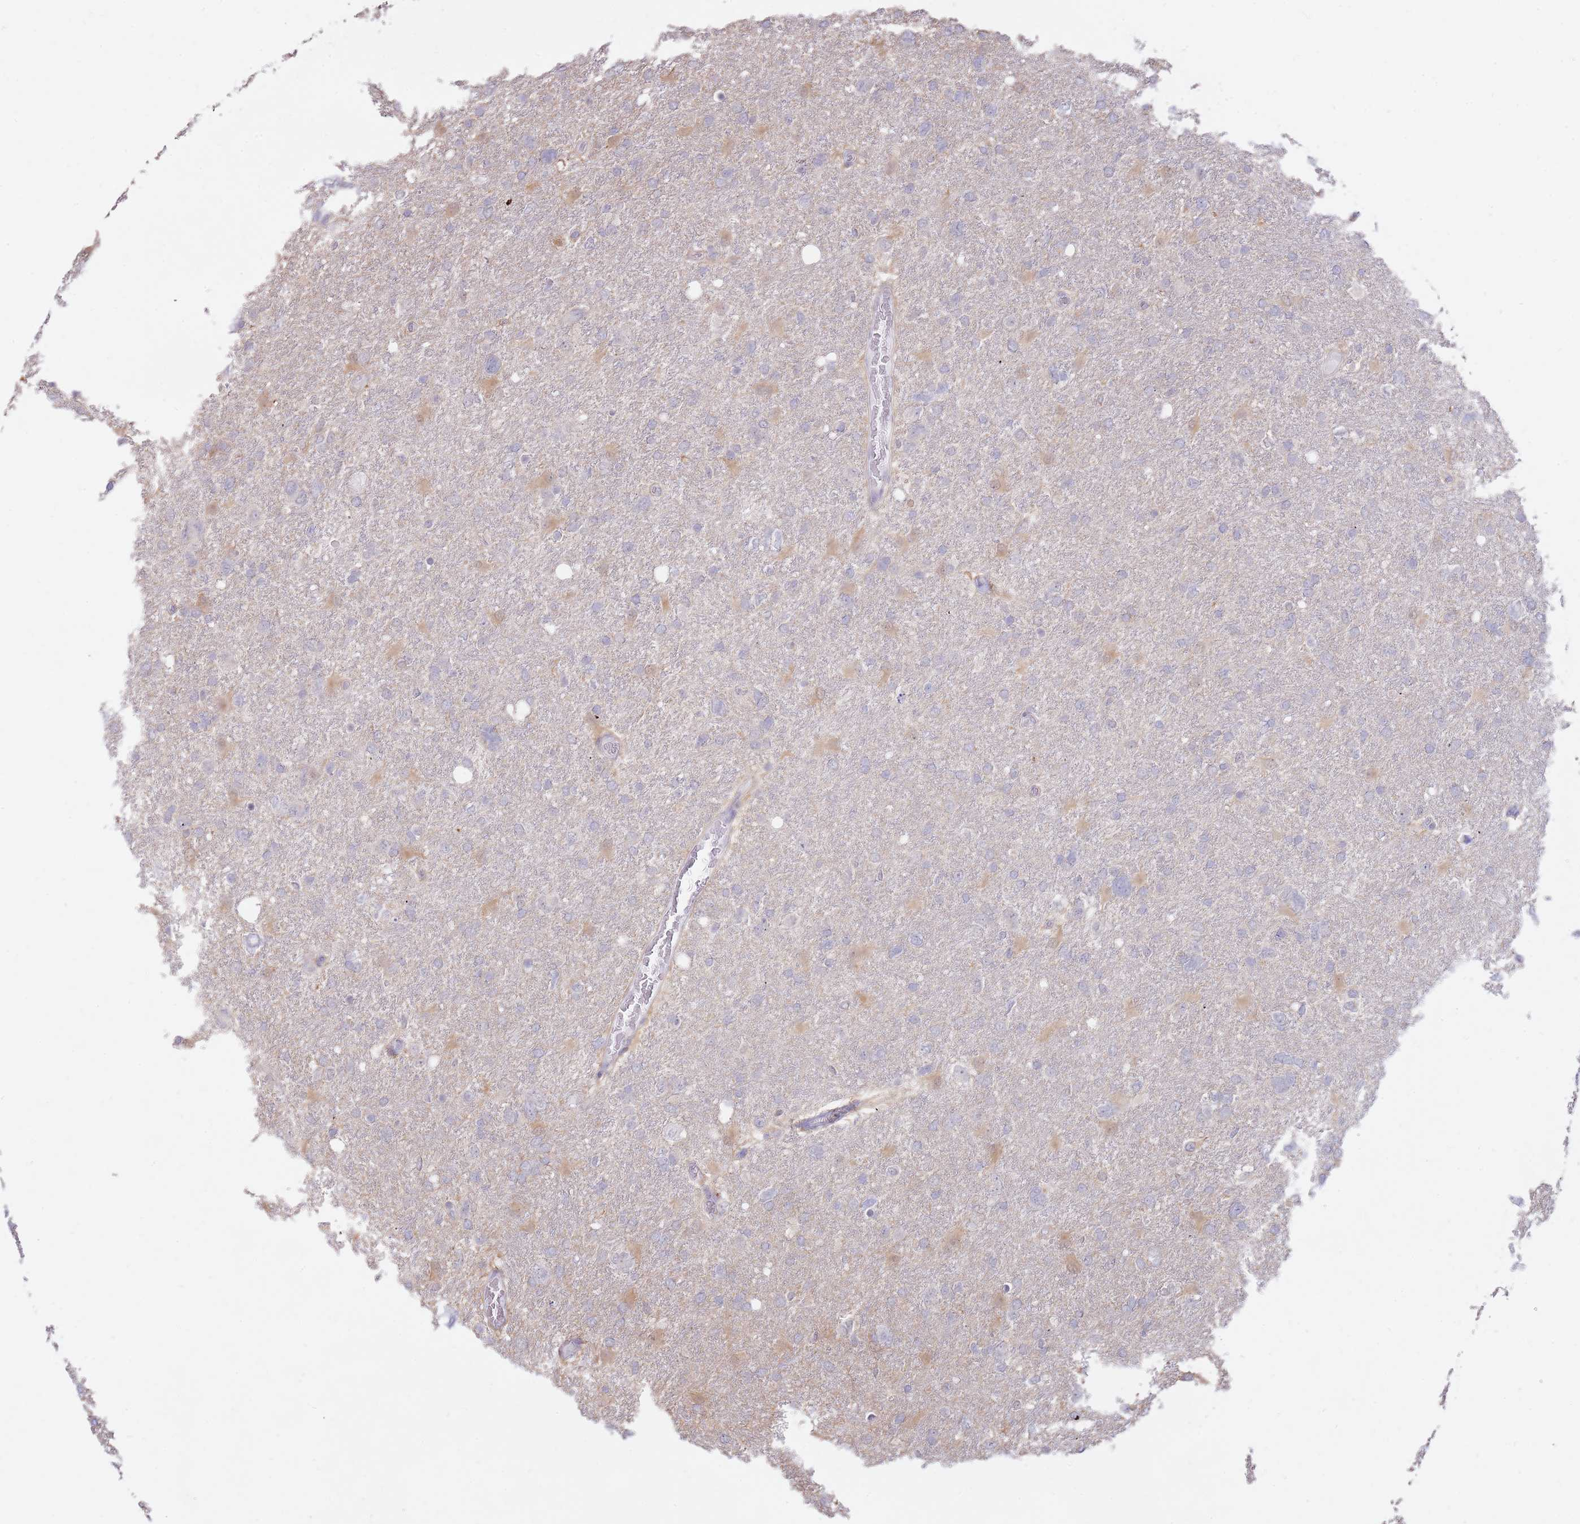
{"staining": {"intensity": "moderate", "quantity": "<25%", "location": "cytoplasmic/membranous"}, "tissue": "glioma", "cell_type": "Tumor cells", "image_type": "cancer", "snomed": [{"axis": "morphology", "description": "Glioma, malignant, High grade"}, {"axis": "topography", "description": "Brain"}], "caption": "Brown immunohistochemical staining in human high-grade glioma (malignant) displays moderate cytoplasmic/membranous expression in approximately <25% of tumor cells. The staining is performed using DAB (3,3'-diaminobenzidine) brown chromogen to label protein expression. The nuclei are counter-stained blue using hematoxylin.", "gene": "AP5S1", "patient": {"sex": "male", "age": 61}}